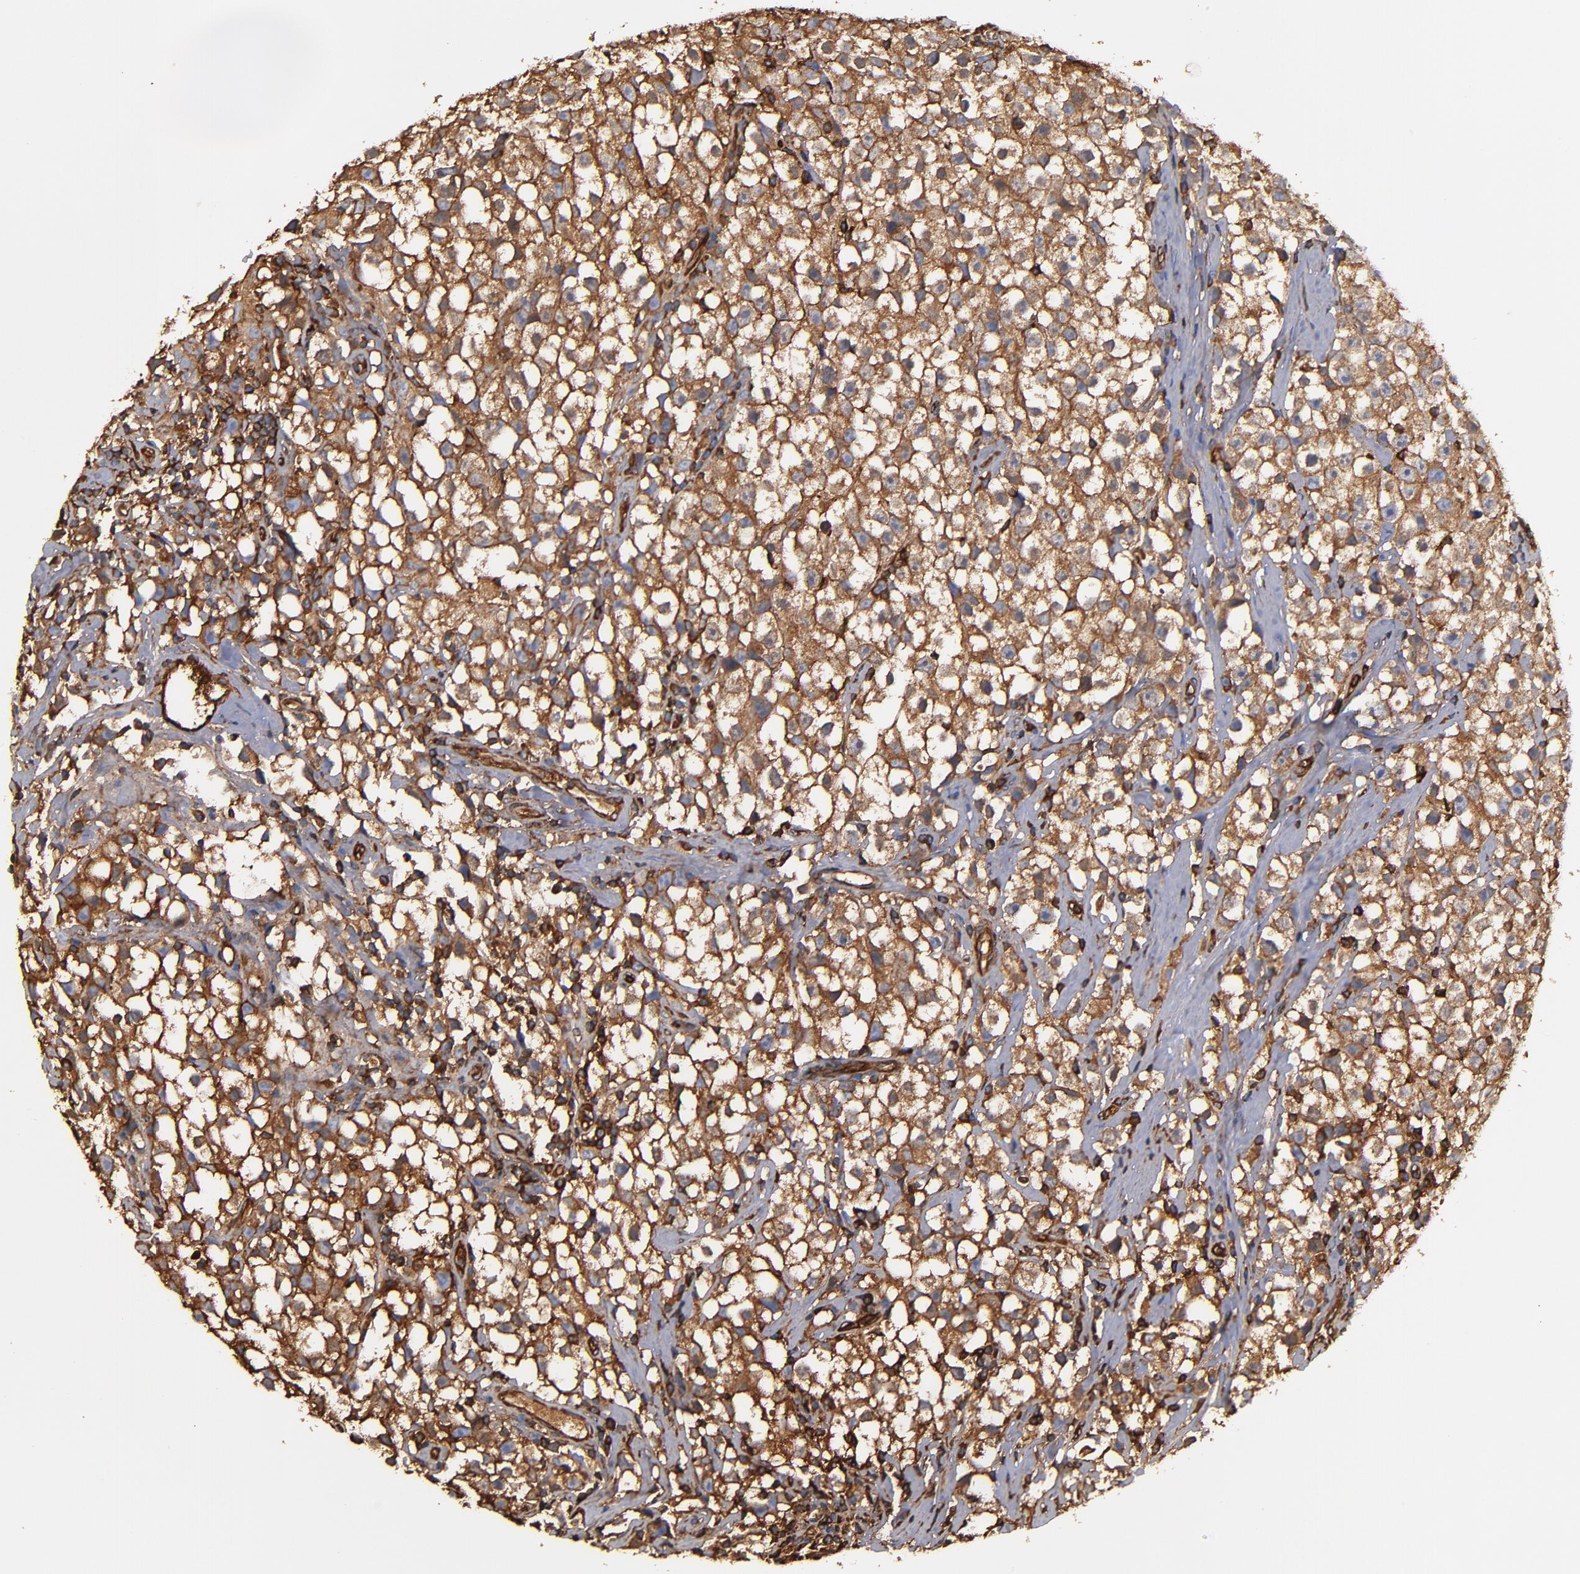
{"staining": {"intensity": "moderate", "quantity": ">75%", "location": "cytoplasmic/membranous"}, "tissue": "testis cancer", "cell_type": "Tumor cells", "image_type": "cancer", "snomed": [{"axis": "morphology", "description": "Seminoma, NOS"}, {"axis": "topography", "description": "Testis"}], "caption": "Immunohistochemical staining of human seminoma (testis) reveals medium levels of moderate cytoplasmic/membranous protein positivity in about >75% of tumor cells.", "gene": "ACTN4", "patient": {"sex": "male", "age": 35}}